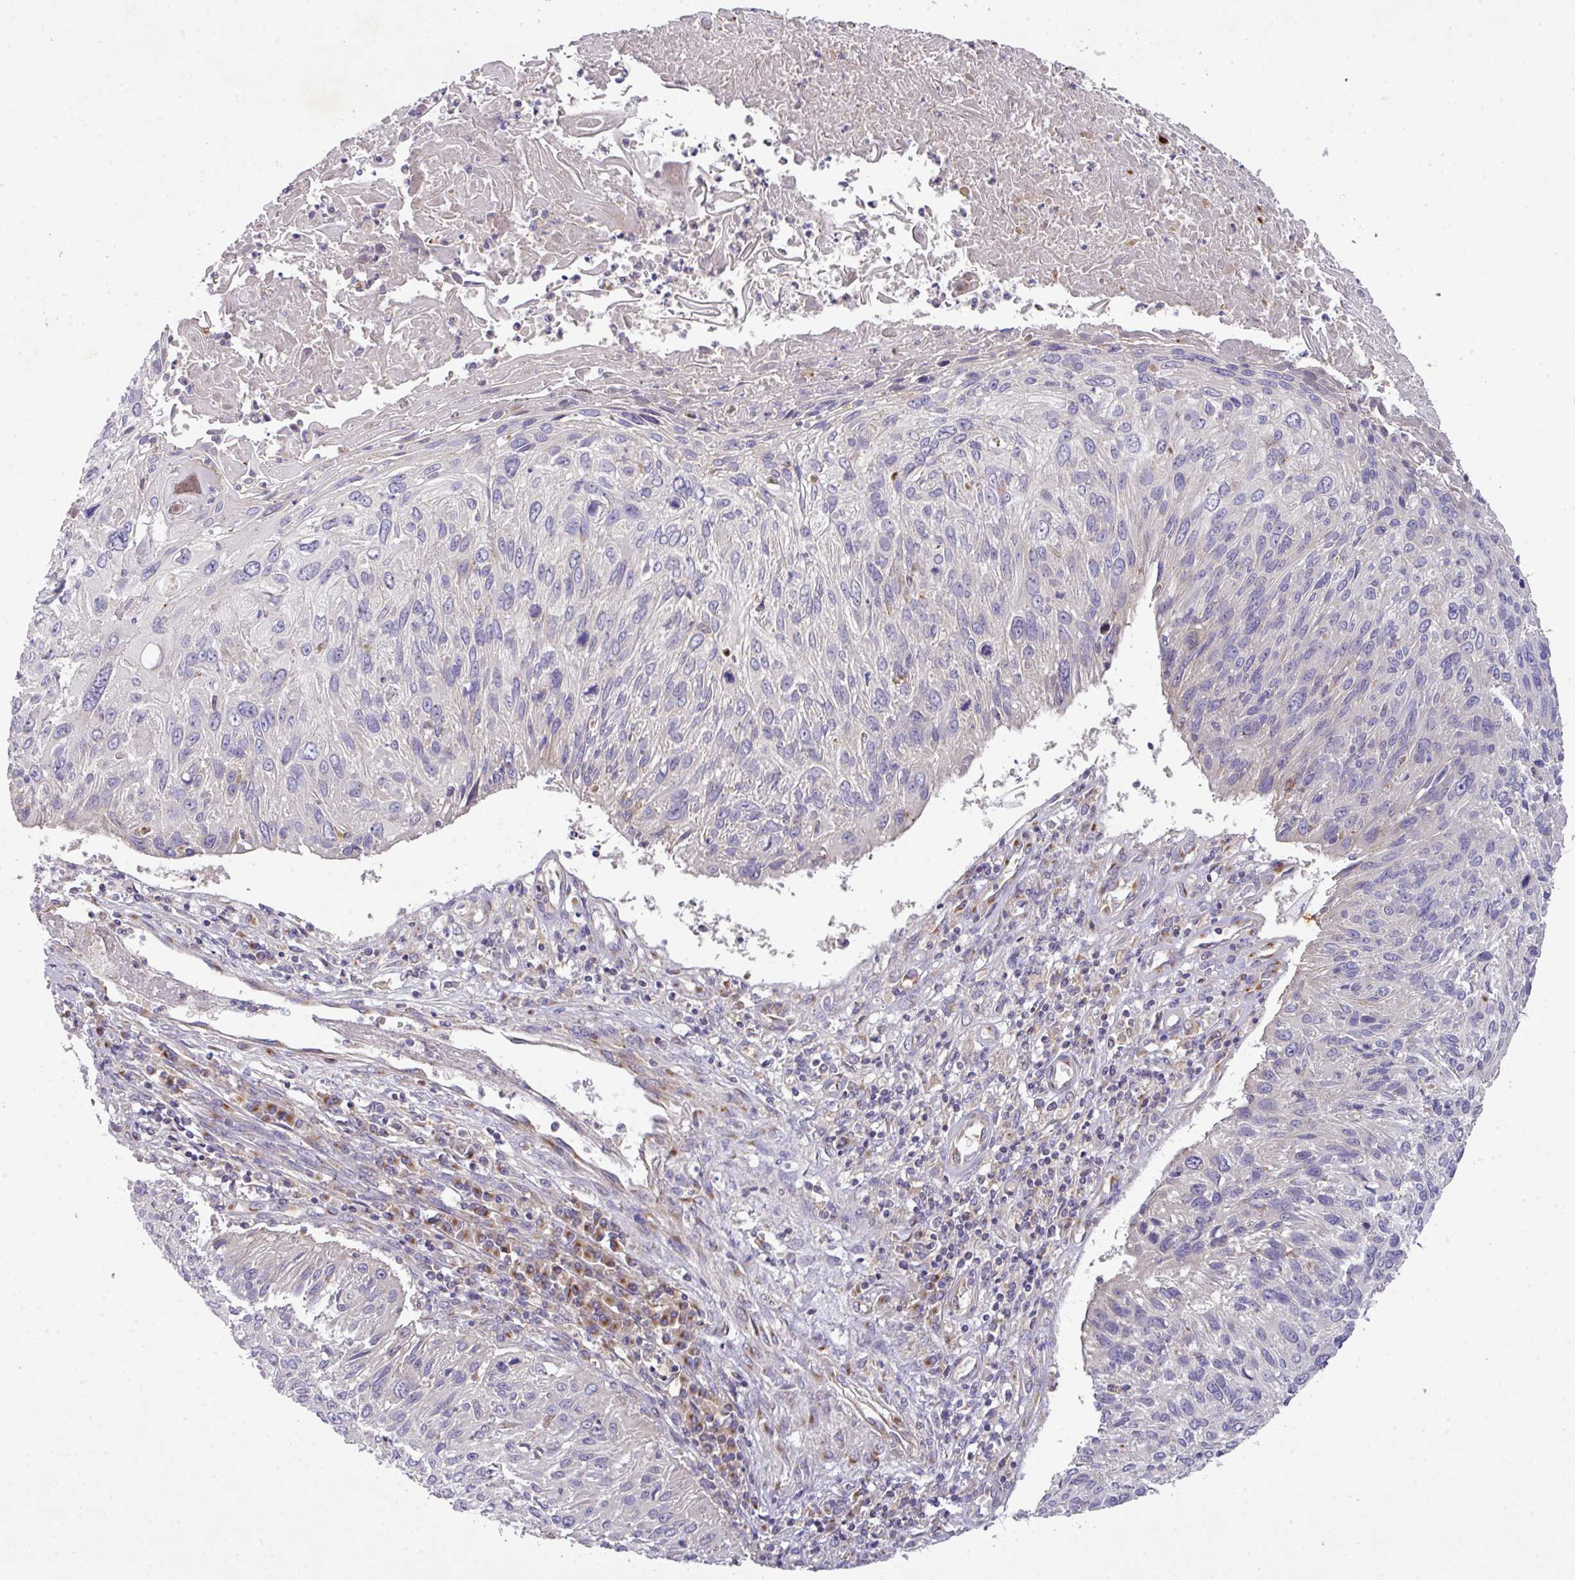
{"staining": {"intensity": "negative", "quantity": "none", "location": "none"}, "tissue": "cervical cancer", "cell_type": "Tumor cells", "image_type": "cancer", "snomed": [{"axis": "morphology", "description": "Squamous cell carcinoma, NOS"}, {"axis": "topography", "description": "Cervix"}], "caption": "IHC micrograph of cervical cancer stained for a protein (brown), which displays no expression in tumor cells.", "gene": "VTI1A", "patient": {"sex": "female", "age": 51}}